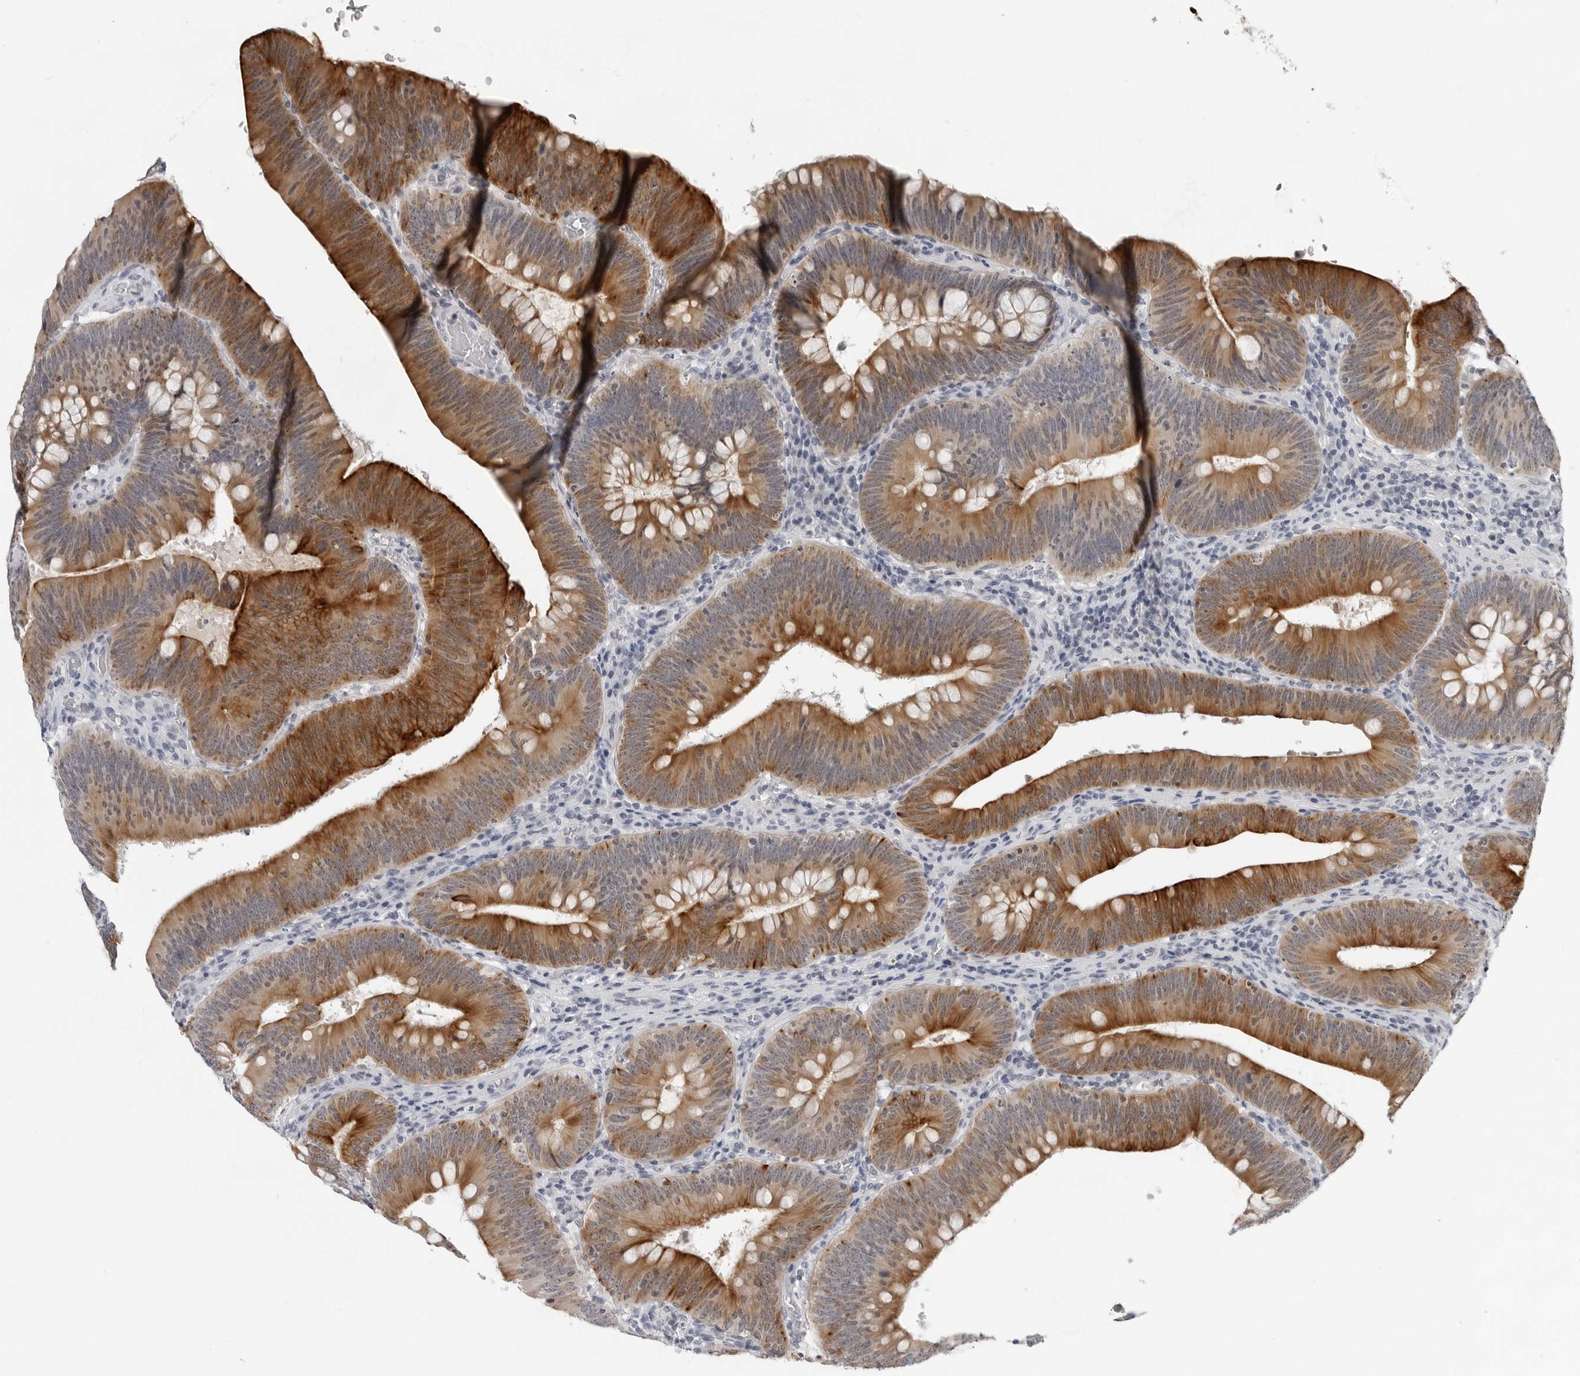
{"staining": {"intensity": "strong", "quantity": ">75%", "location": "cytoplasmic/membranous"}, "tissue": "colorectal cancer", "cell_type": "Tumor cells", "image_type": "cancer", "snomed": [{"axis": "morphology", "description": "Normal tissue, NOS"}, {"axis": "topography", "description": "Colon"}], "caption": "Protein expression analysis of human colorectal cancer reveals strong cytoplasmic/membranous positivity in about >75% of tumor cells.", "gene": "CCDC28B", "patient": {"sex": "female", "age": 82}}